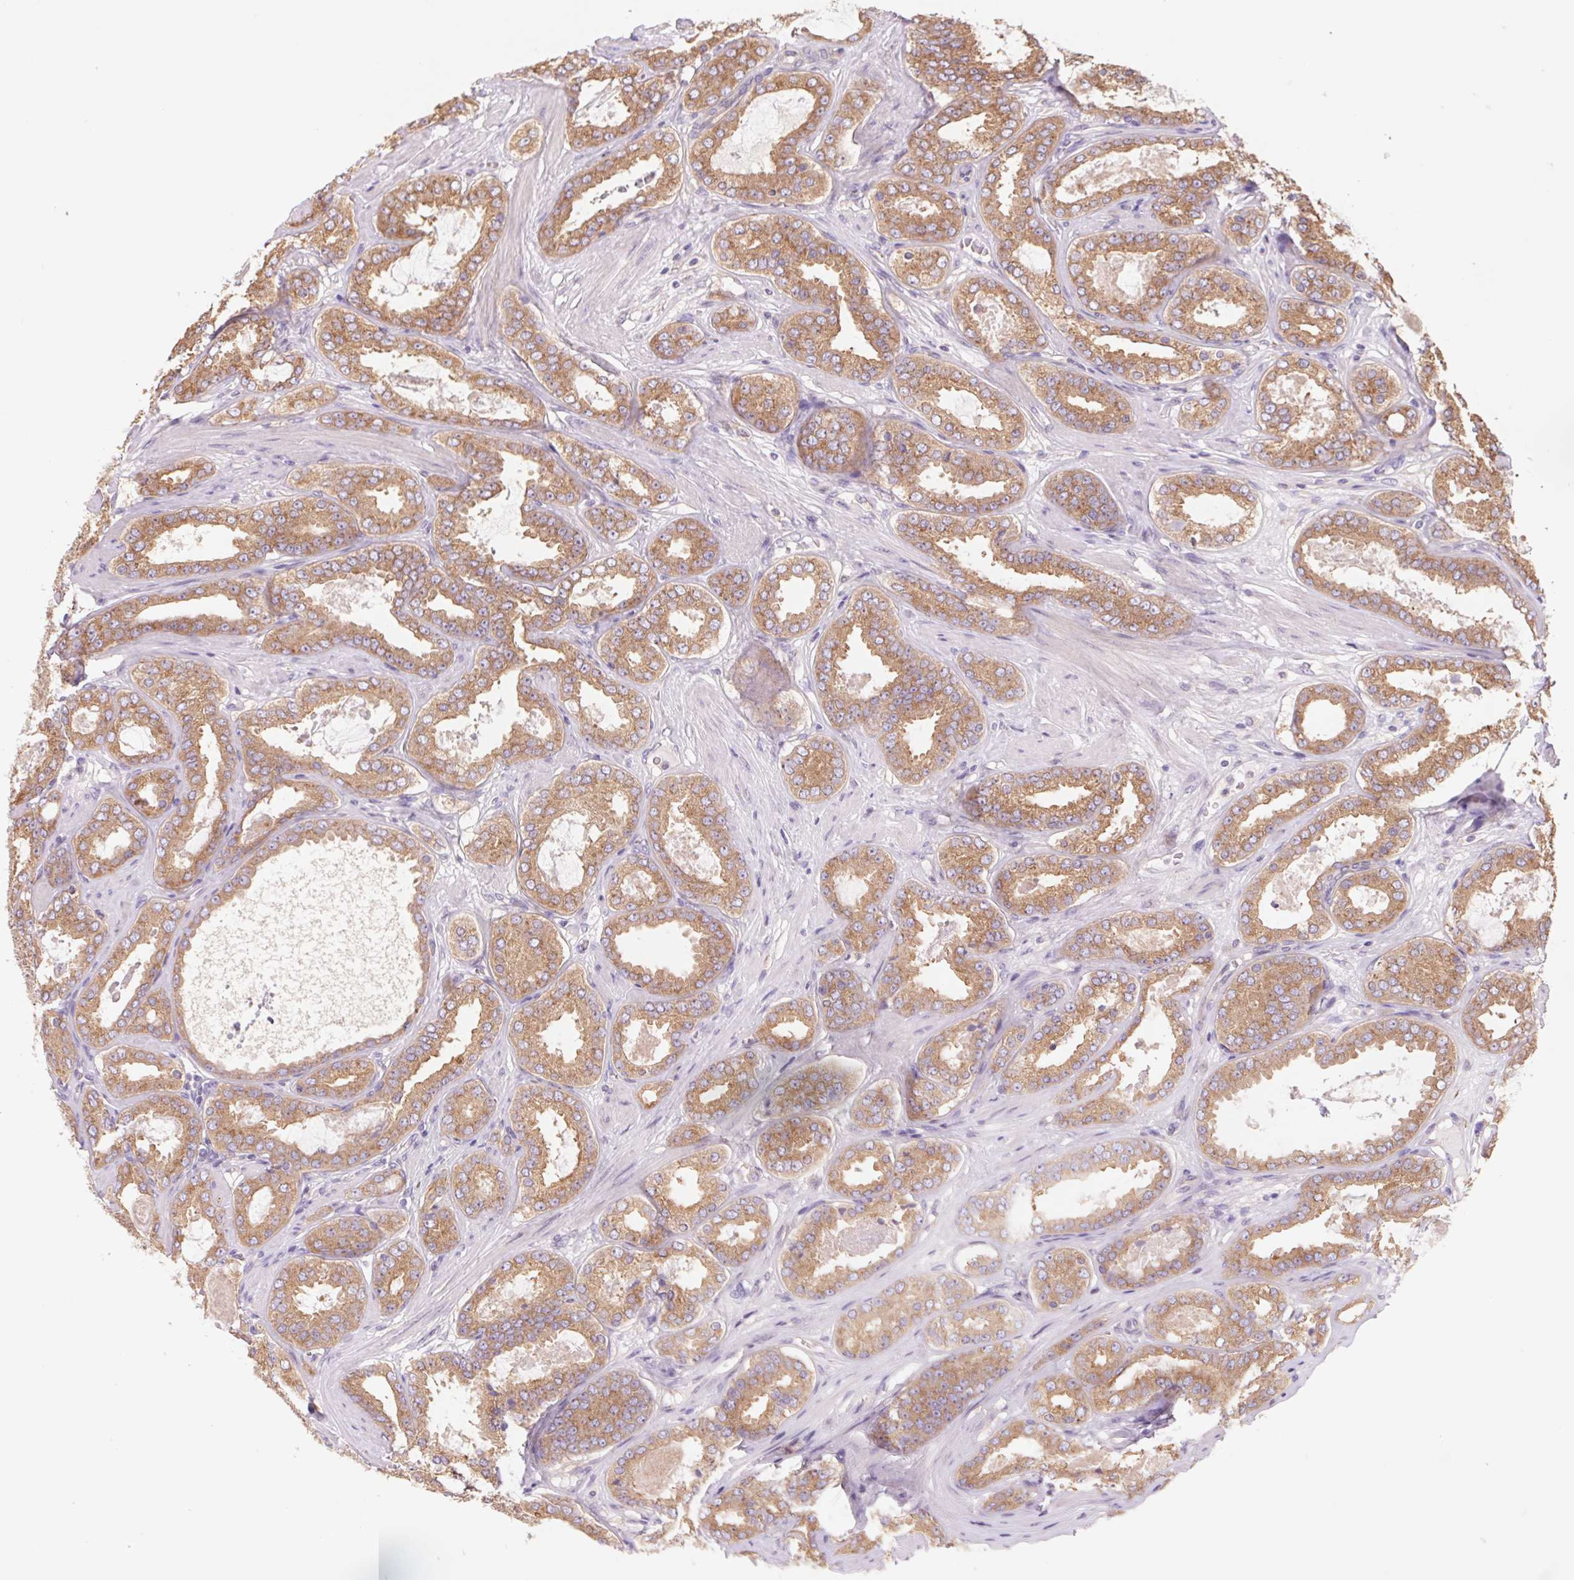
{"staining": {"intensity": "moderate", "quantity": ">75%", "location": "cytoplasmic/membranous"}, "tissue": "prostate cancer", "cell_type": "Tumor cells", "image_type": "cancer", "snomed": [{"axis": "morphology", "description": "Adenocarcinoma, High grade"}, {"axis": "topography", "description": "Prostate"}], "caption": "Prostate cancer (adenocarcinoma (high-grade)) was stained to show a protein in brown. There is medium levels of moderate cytoplasmic/membranous expression in about >75% of tumor cells. Nuclei are stained in blue.", "gene": "RAB1A", "patient": {"sex": "male", "age": 63}}